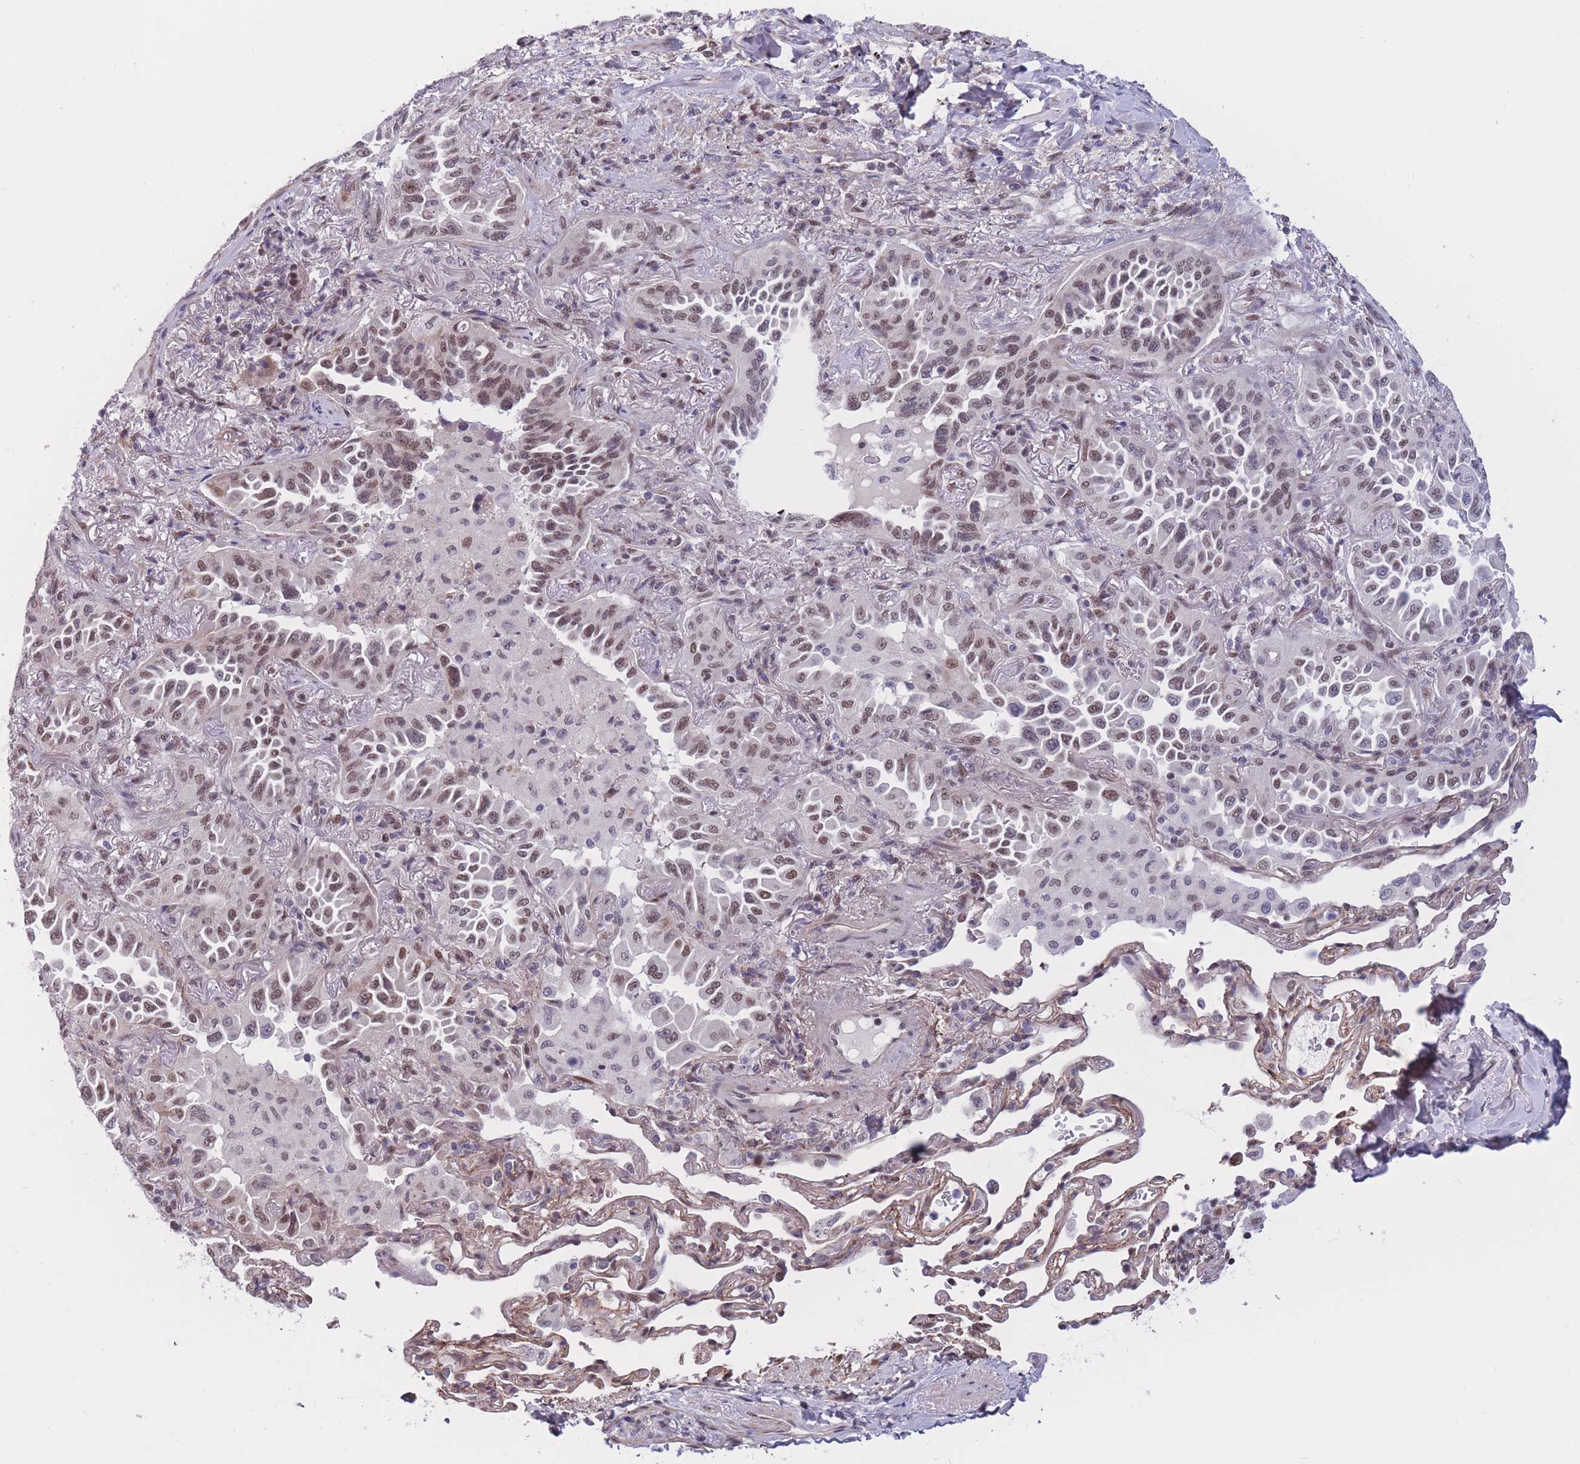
{"staining": {"intensity": "weak", "quantity": "<25%", "location": "nuclear"}, "tissue": "lung cancer", "cell_type": "Tumor cells", "image_type": "cancer", "snomed": [{"axis": "morphology", "description": "Adenocarcinoma, NOS"}, {"axis": "topography", "description": "Lung"}], "caption": "This micrograph is of lung adenocarcinoma stained with immunohistochemistry to label a protein in brown with the nuclei are counter-stained blue. There is no staining in tumor cells.", "gene": "BCL9L", "patient": {"sex": "female", "age": 69}}